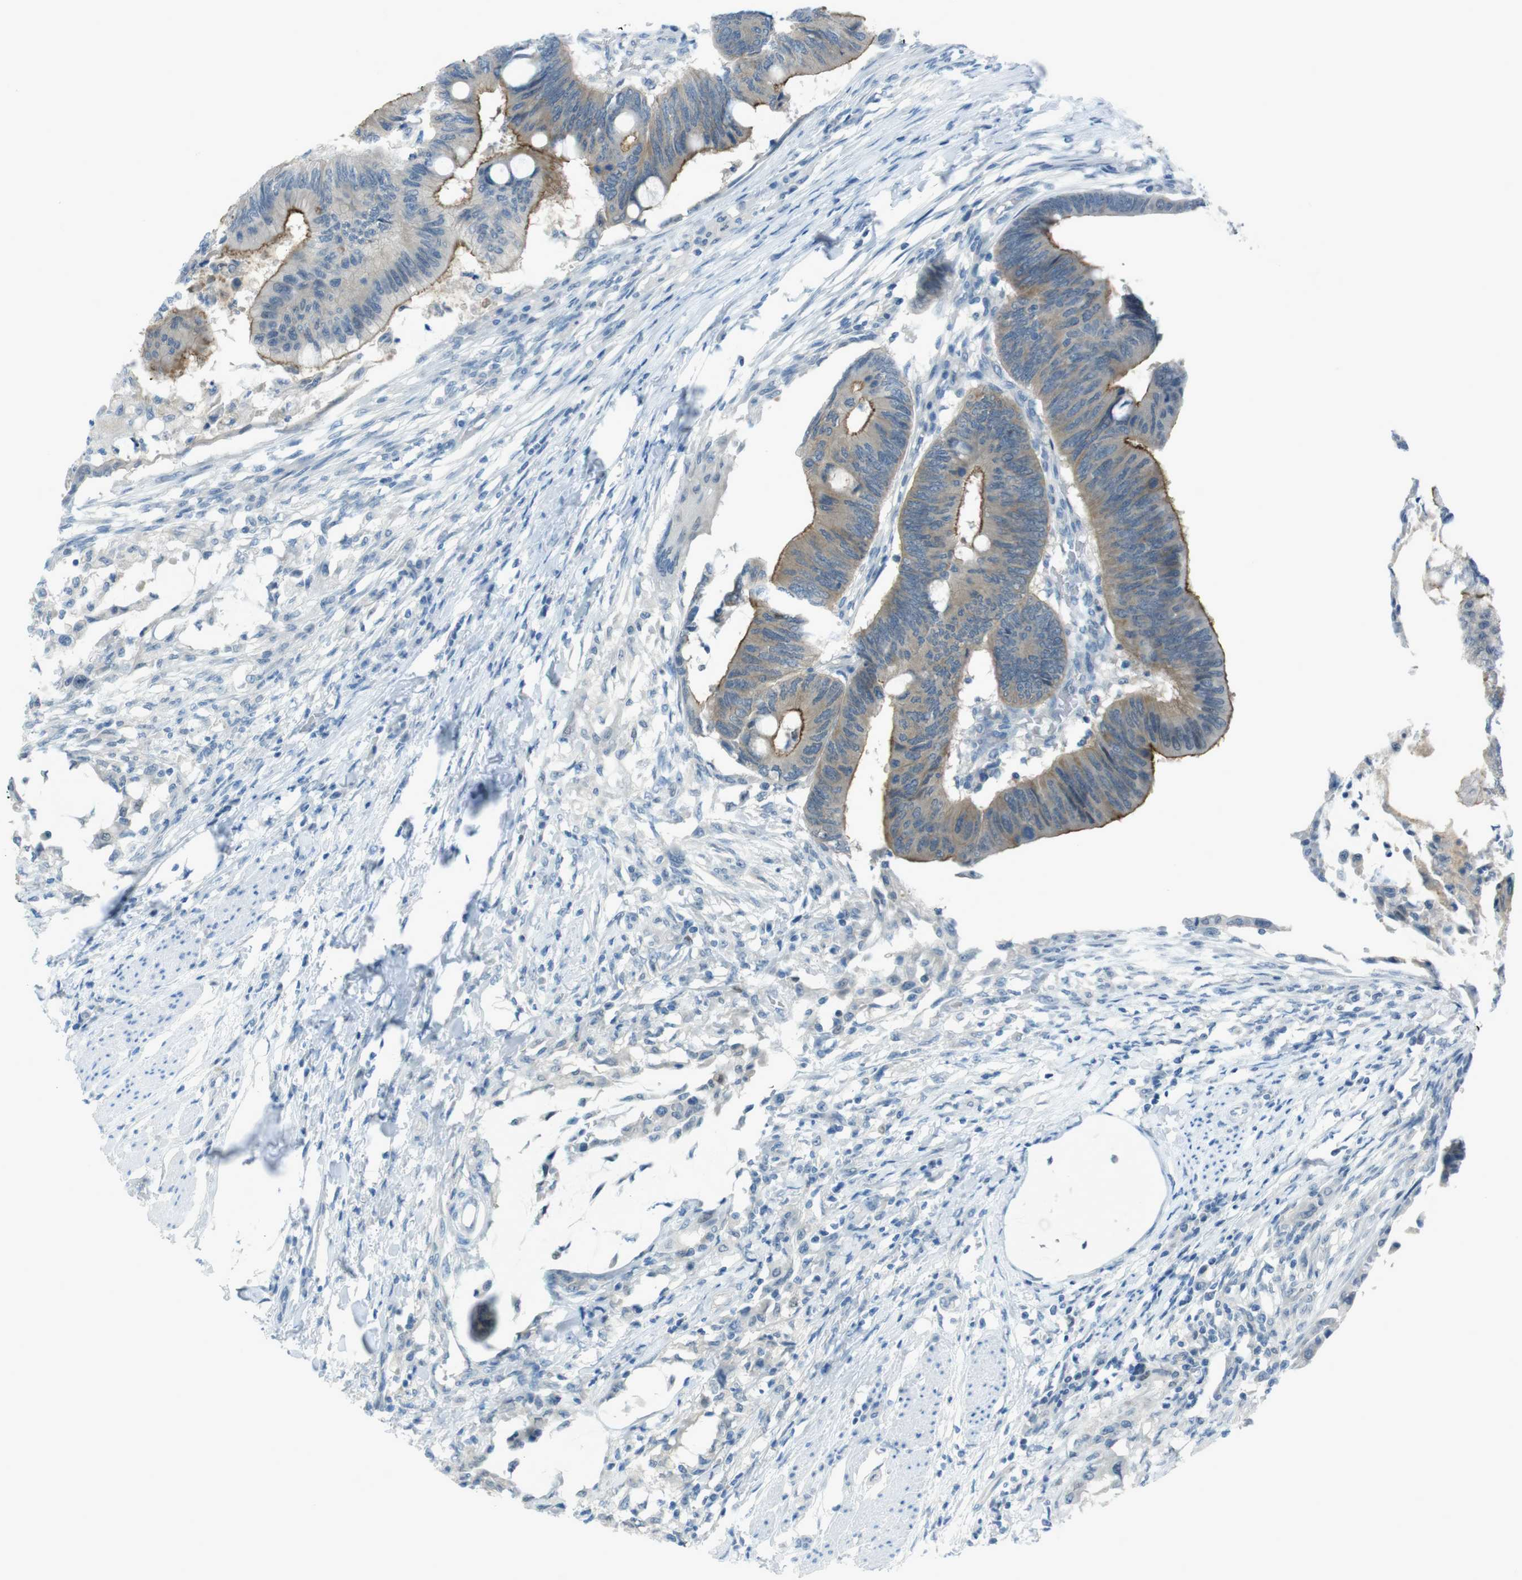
{"staining": {"intensity": "moderate", "quantity": "25%-75%", "location": "cytoplasmic/membranous"}, "tissue": "colorectal cancer", "cell_type": "Tumor cells", "image_type": "cancer", "snomed": [{"axis": "morphology", "description": "Normal tissue, NOS"}, {"axis": "morphology", "description": "Adenocarcinoma, NOS"}, {"axis": "topography", "description": "Rectum"}, {"axis": "topography", "description": "Peripheral nerve tissue"}], "caption": "This image displays immunohistochemistry (IHC) staining of human colorectal cancer (adenocarcinoma), with medium moderate cytoplasmic/membranous expression in approximately 25%-75% of tumor cells.", "gene": "ZDHHC20", "patient": {"sex": "male", "age": 92}}